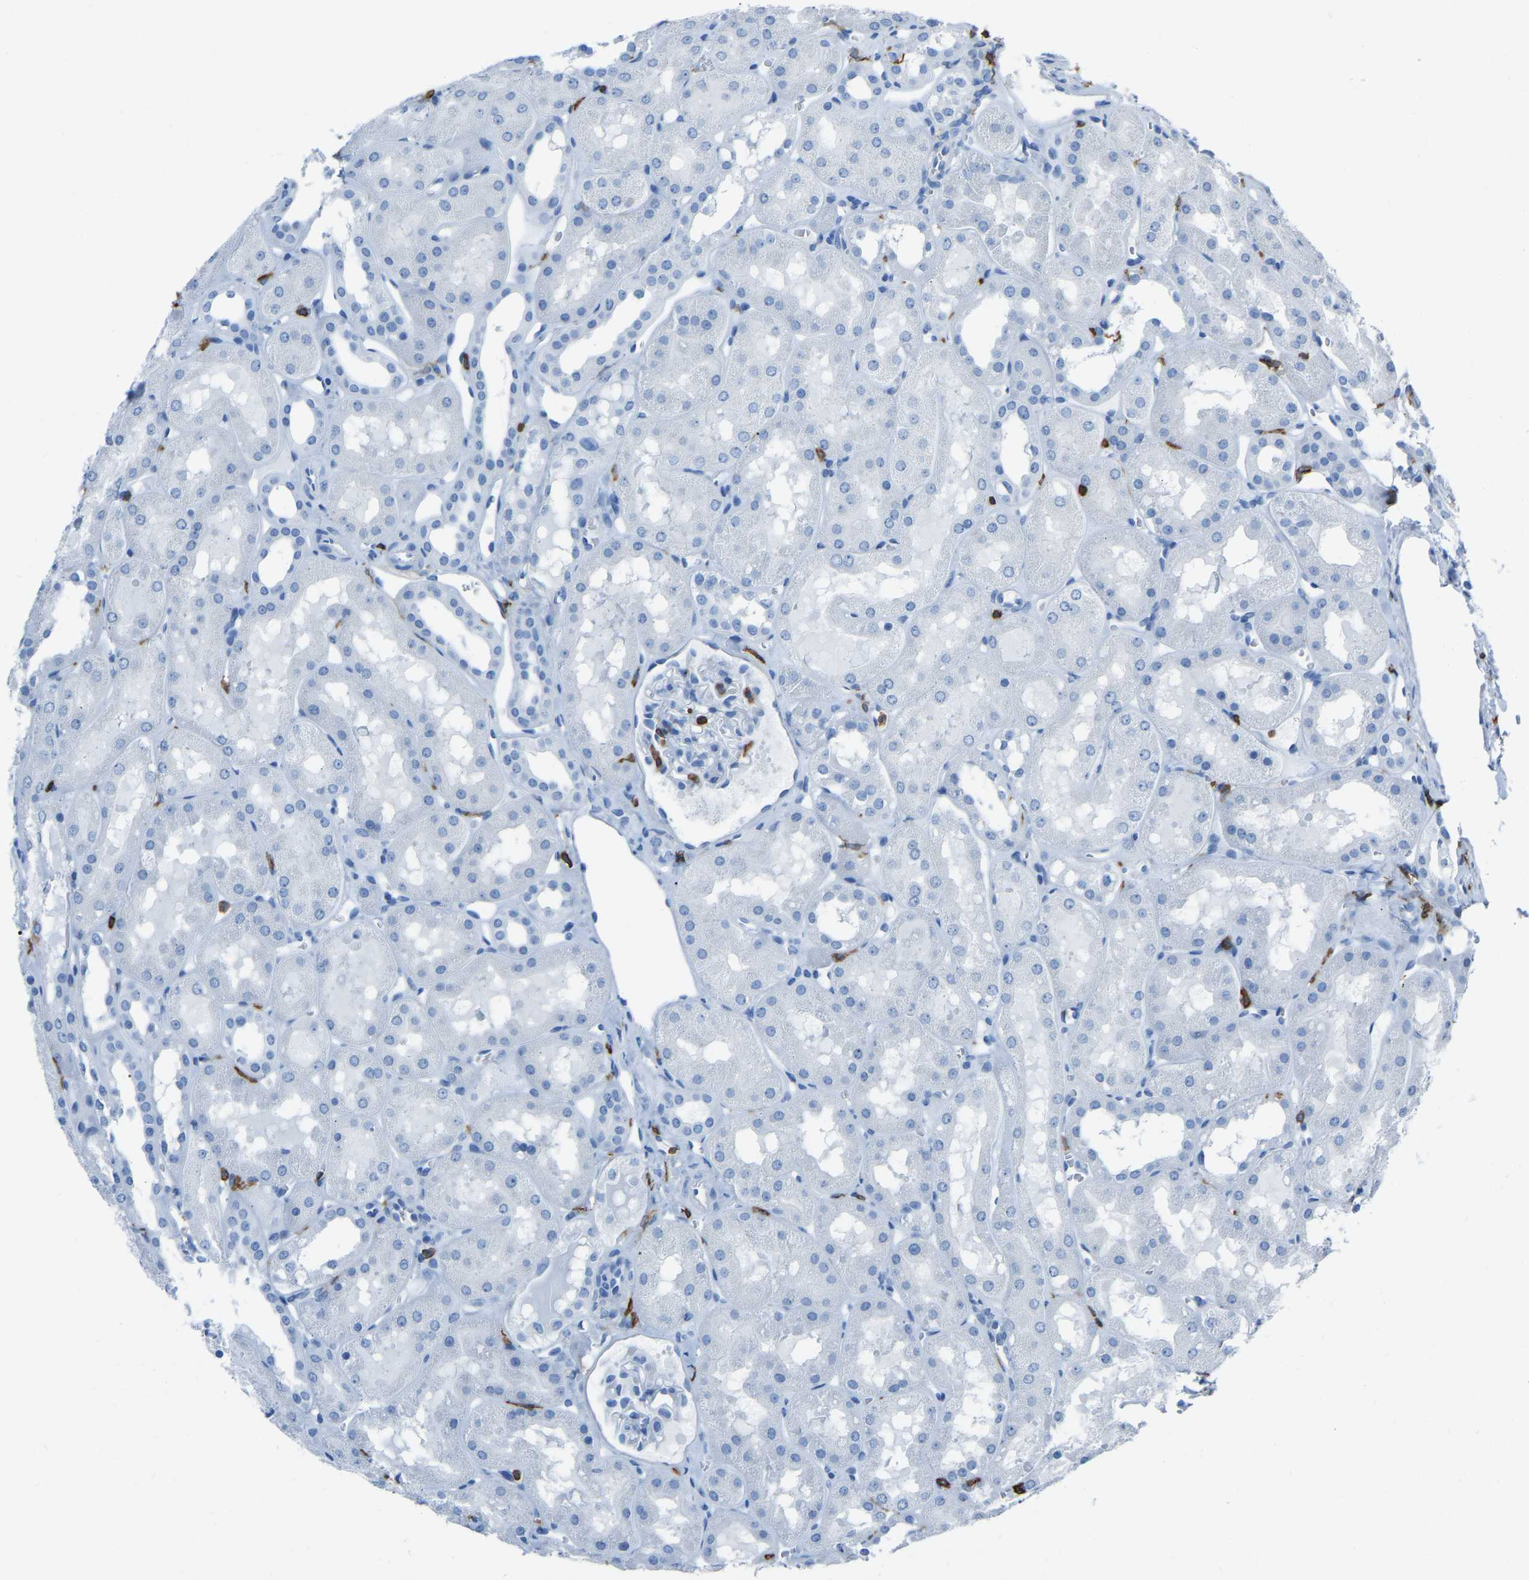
{"staining": {"intensity": "negative", "quantity": "none", "location": "none"}, "tissue": "kidney", "cell_type": "Cells in glomeruli", "image_type": "normal", "snomed": [{"axis": "morphology", "description": "Normal tissue, NOS"}, {"axis": "topography", "description": "Kidney"}, {"axis": "topography", "description": "Urinary bladder"}], "caption": "Kidney stained for a protein using immunohistochemistry (IHC) displays no staining cells in glomeruli.", "gene": "LSP1", "patient": {"sex": "male", "age": 16}}